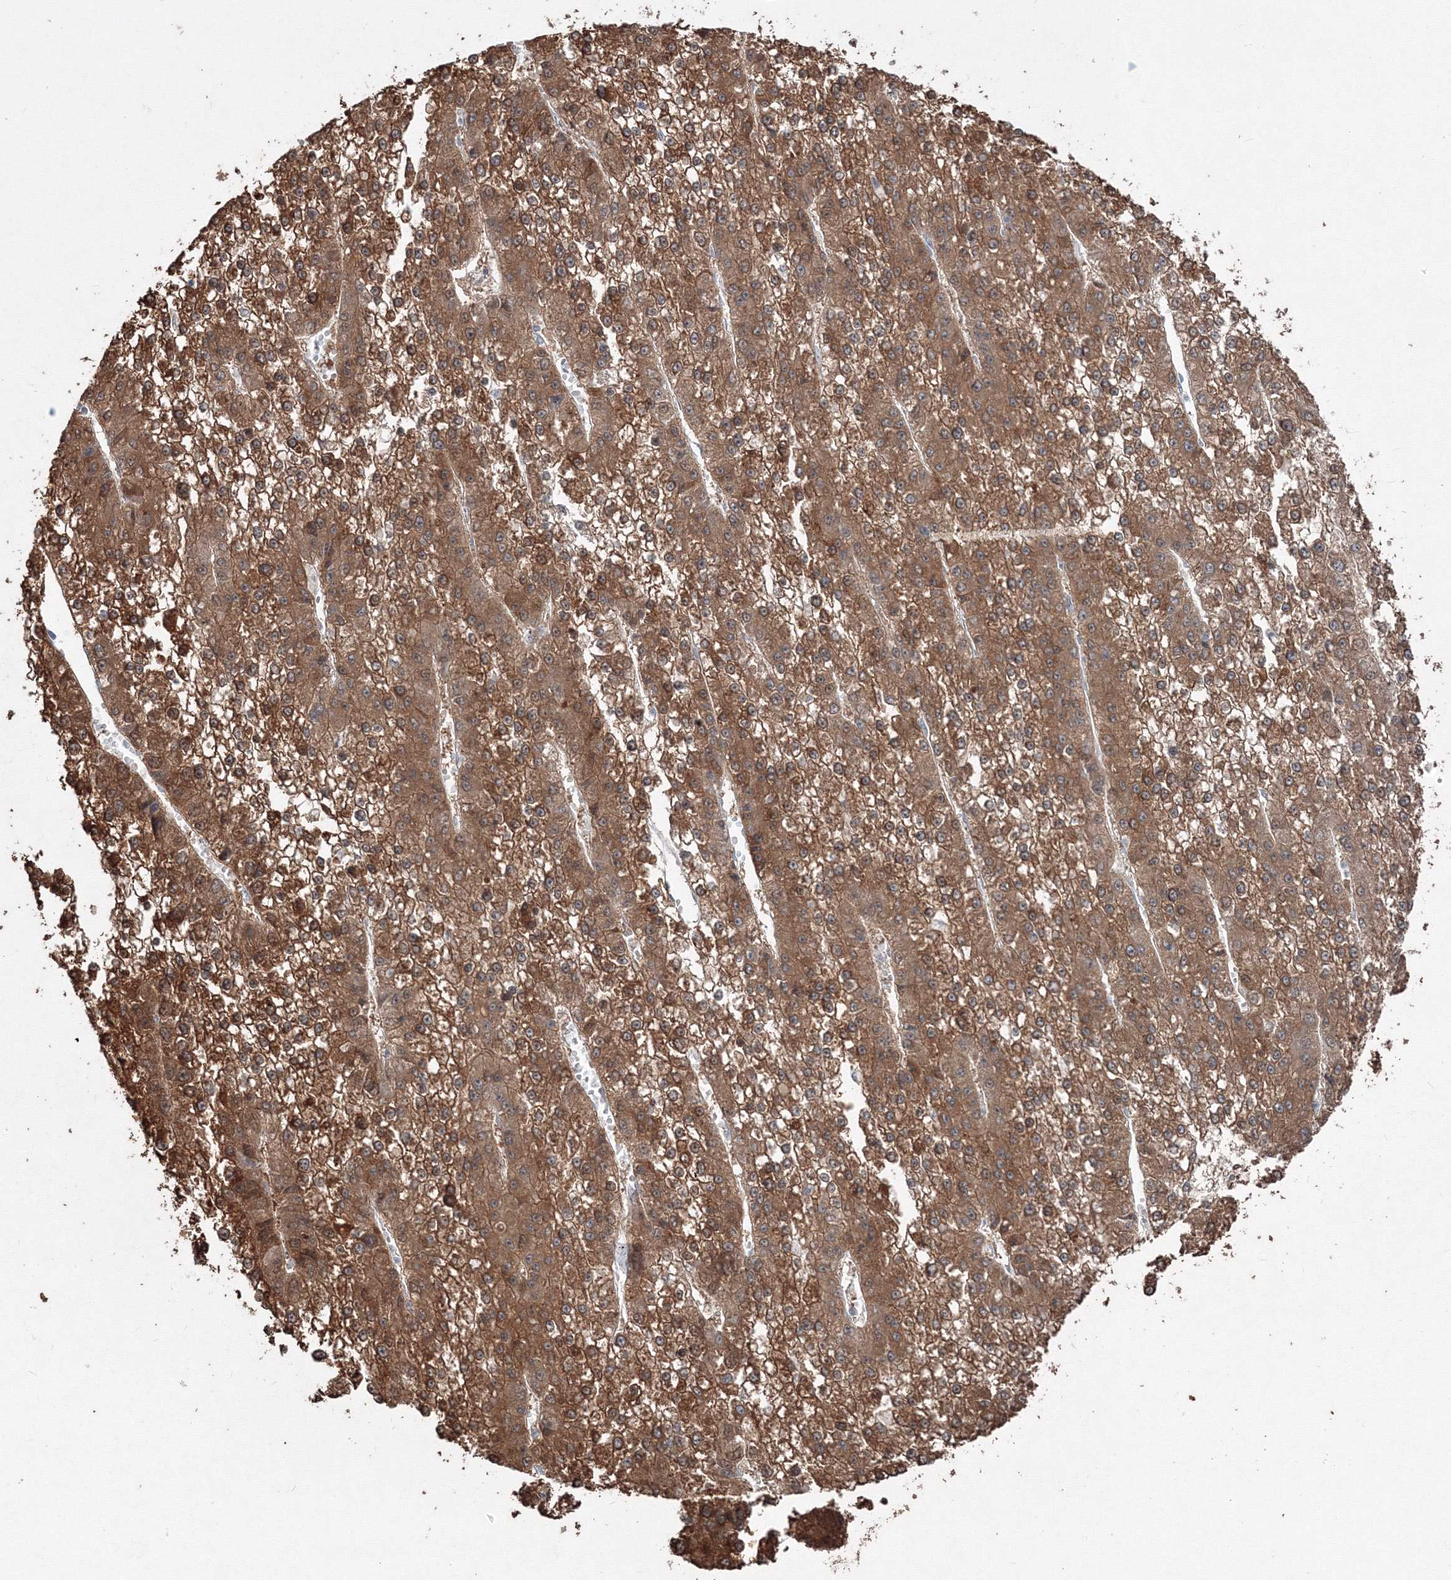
{"staining": {"intensity": "moderate", "quantity": ">75%", "location": "cytoplasmic/membranous"}, "tissue": "liver cancer", "cell_type": "Tumor cells", "image_type": "cancer", "snomed": [{"axis": "morphology", "description": "Carcinoma, Hepatocellular, NOS"}, {"axis": "topography", "description": "Liver"}], "caption": "IHC of liver cancer (hepatocellular carcinoma) reveals medium levels of moderate cytoplasmic/membranous staining in about >75% of tumor cells.", "gene": "MKRN2", "patient": {"sex": "female", "age": 73}}